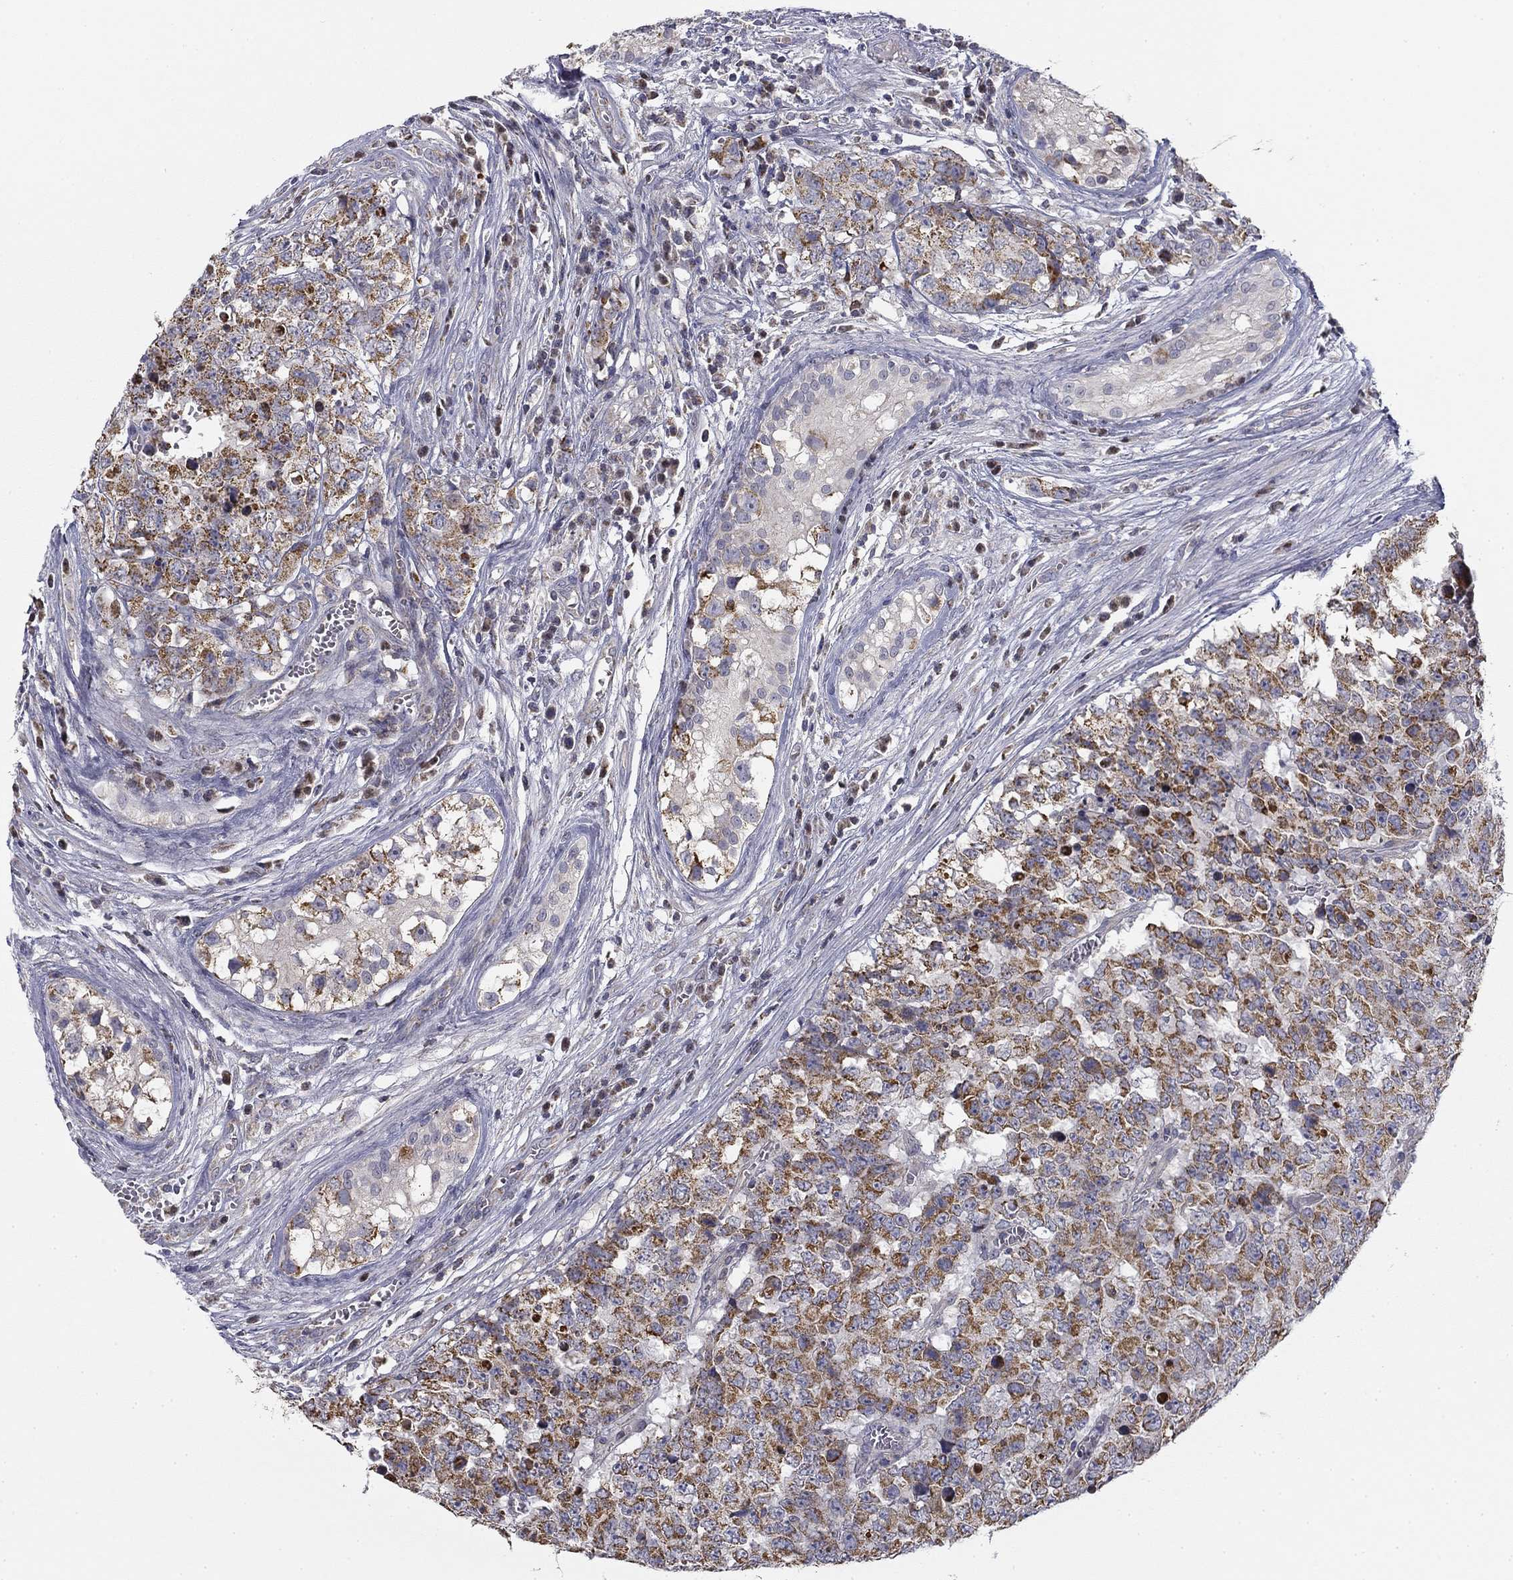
{"staining": {"intensity": "moderate", "quantity": "25%-75%", "location": "cytoplasmic/membranous"}, "tissue": "testis cancer", "cell_type": "Tumor cells", "image_type": "cancer", "snomed": [{"axis": "morphology", "description": "Carcinoma, Embryonal, NOS"}, {"axis": "topography", "description": "Testis"}], "caption": "Embryonal carcinoma (testis) was stained to show a protein in brown. There is medium levels of moderate cytoplasmic/membranous staining in about 25%-75% of tumor cells.", "gene": "SLC2A9", "patient": {"sex": "male", "age": 23}}